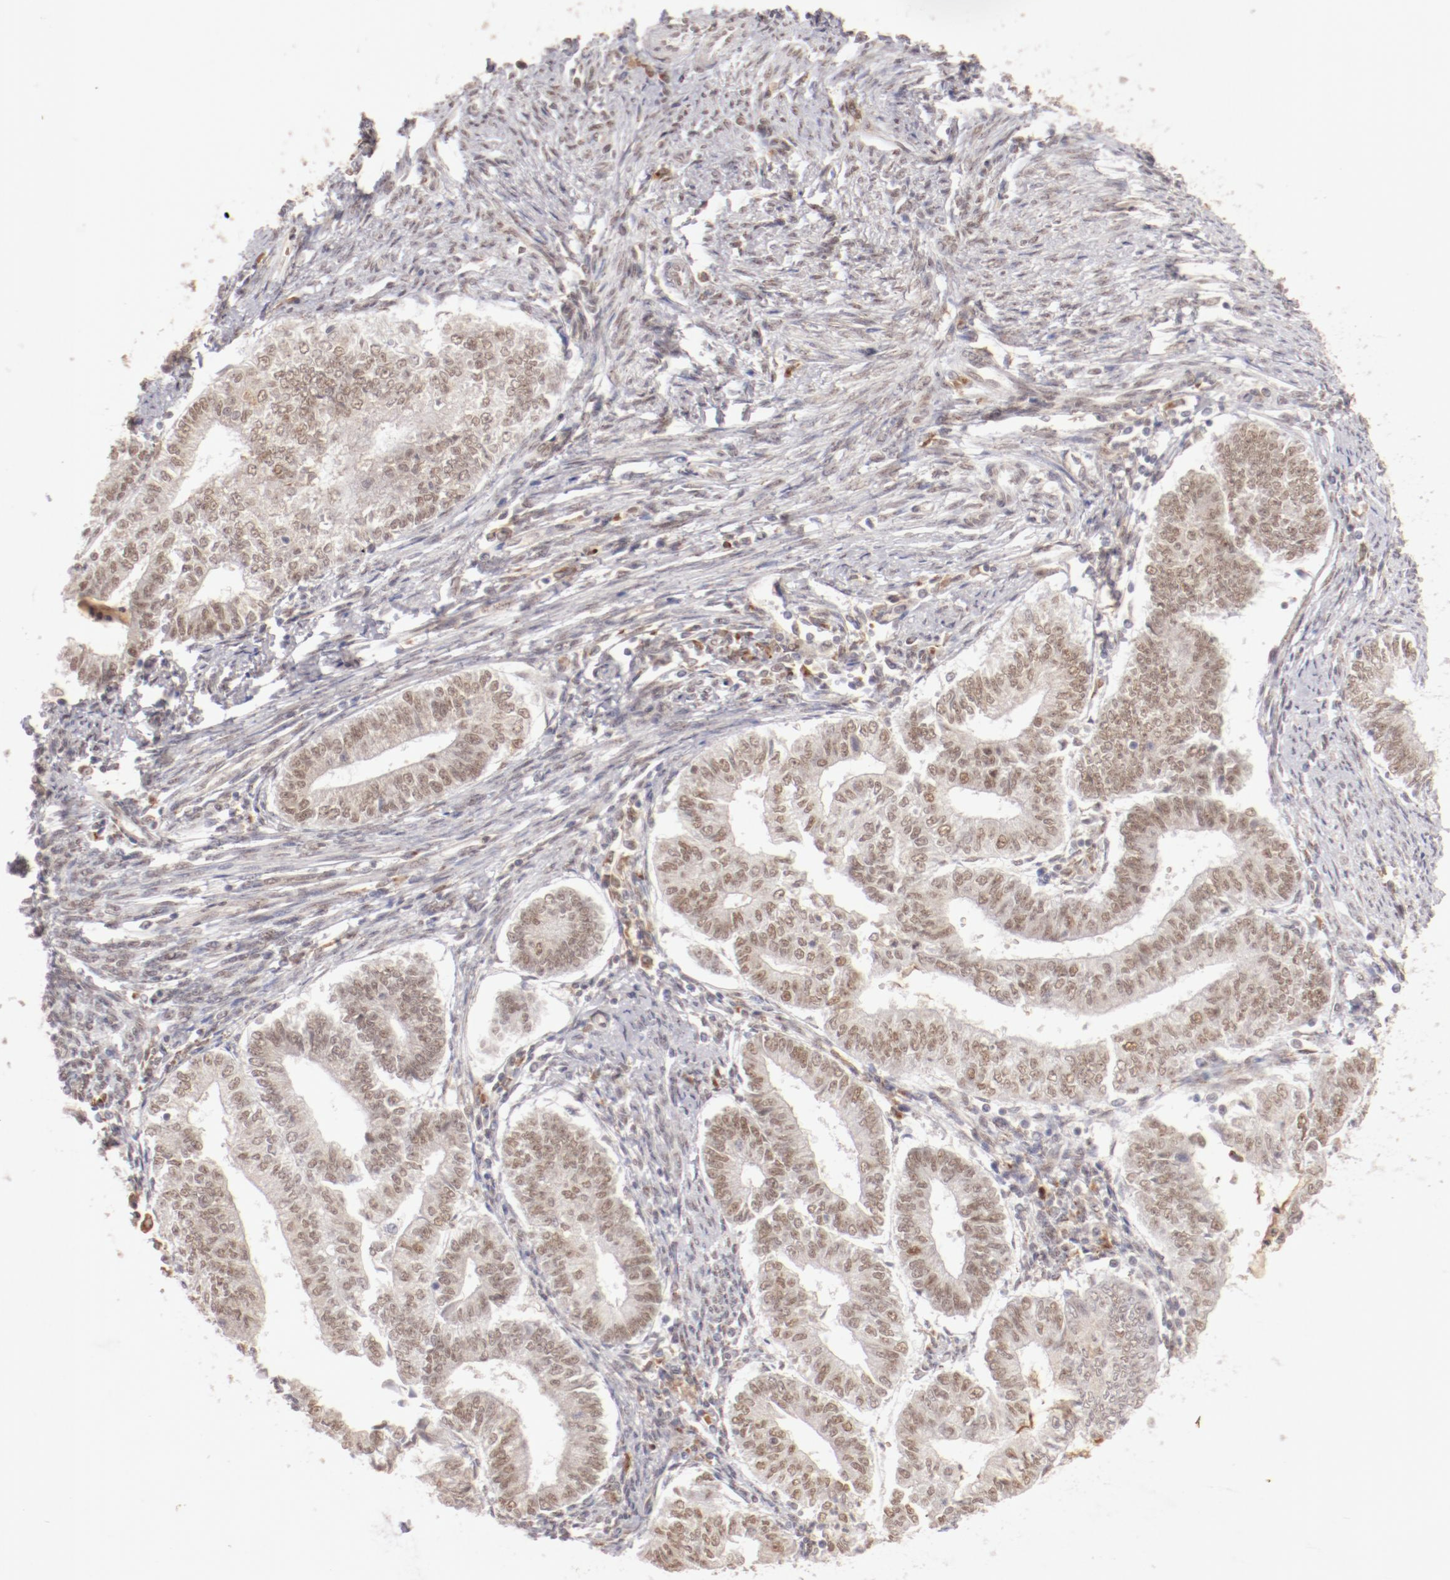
{"staining": {"intensity": "weak", "quantity": ">75%", "location": "cytoplasmic/membranous,nuclear"}, "tissue": "endometrial cancer", "cell_type": "Tumor cells", "image_type": "cancer", "snomed": [{"axis": "morphology", "description": "Adenocarcinoma, NOS"}, {"axis": "topography", "description": "Endometrium"}], "caption": "This is an image of IHC staining of endometrial adenocarcinoma, which shows weak expression in the cytoplasmic/membranous and nuclear of tumor cells.", "gene": "NFE2", "patient": {"sex": "female", "age": 66}}